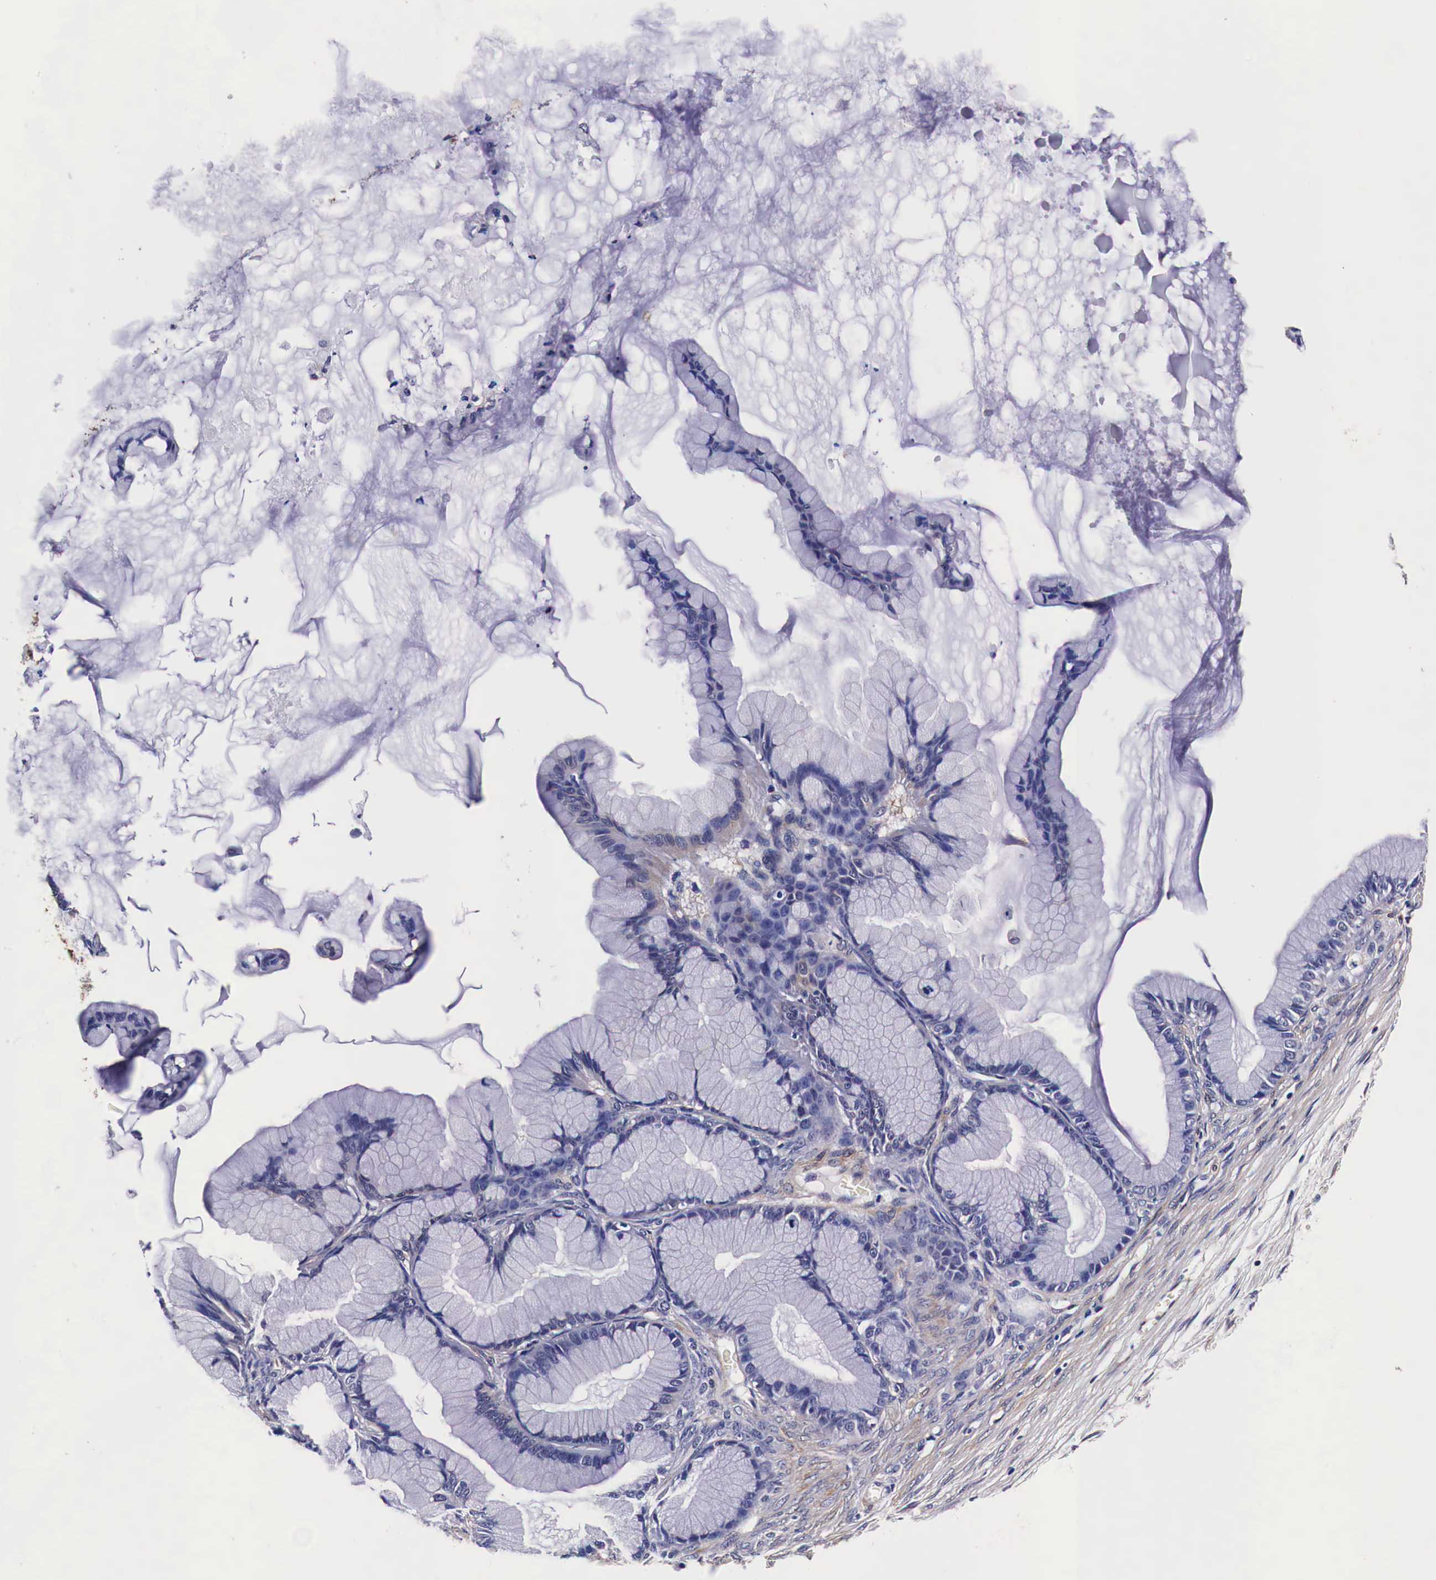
{"staining": {"intensity": "weak", "quantity": "<25%", "location": "cytoplasmic/membranous"}, "tissue": "ovarian cancer", "cell_type": "Tumor cells", "image_type": "cancer", "snomed": [{"axis": "morphology", "description": "Cystadenocarcinoma, mucinous, NOS"}, {"axis": "topography", "description": "Ovary"}], "caption": "There is no significant positivity in tumor cells of mucinous cystadenocarcinoma (ovarian).", "gene": "HSPB1", "patient": {"sex": "female", "age": 41}}